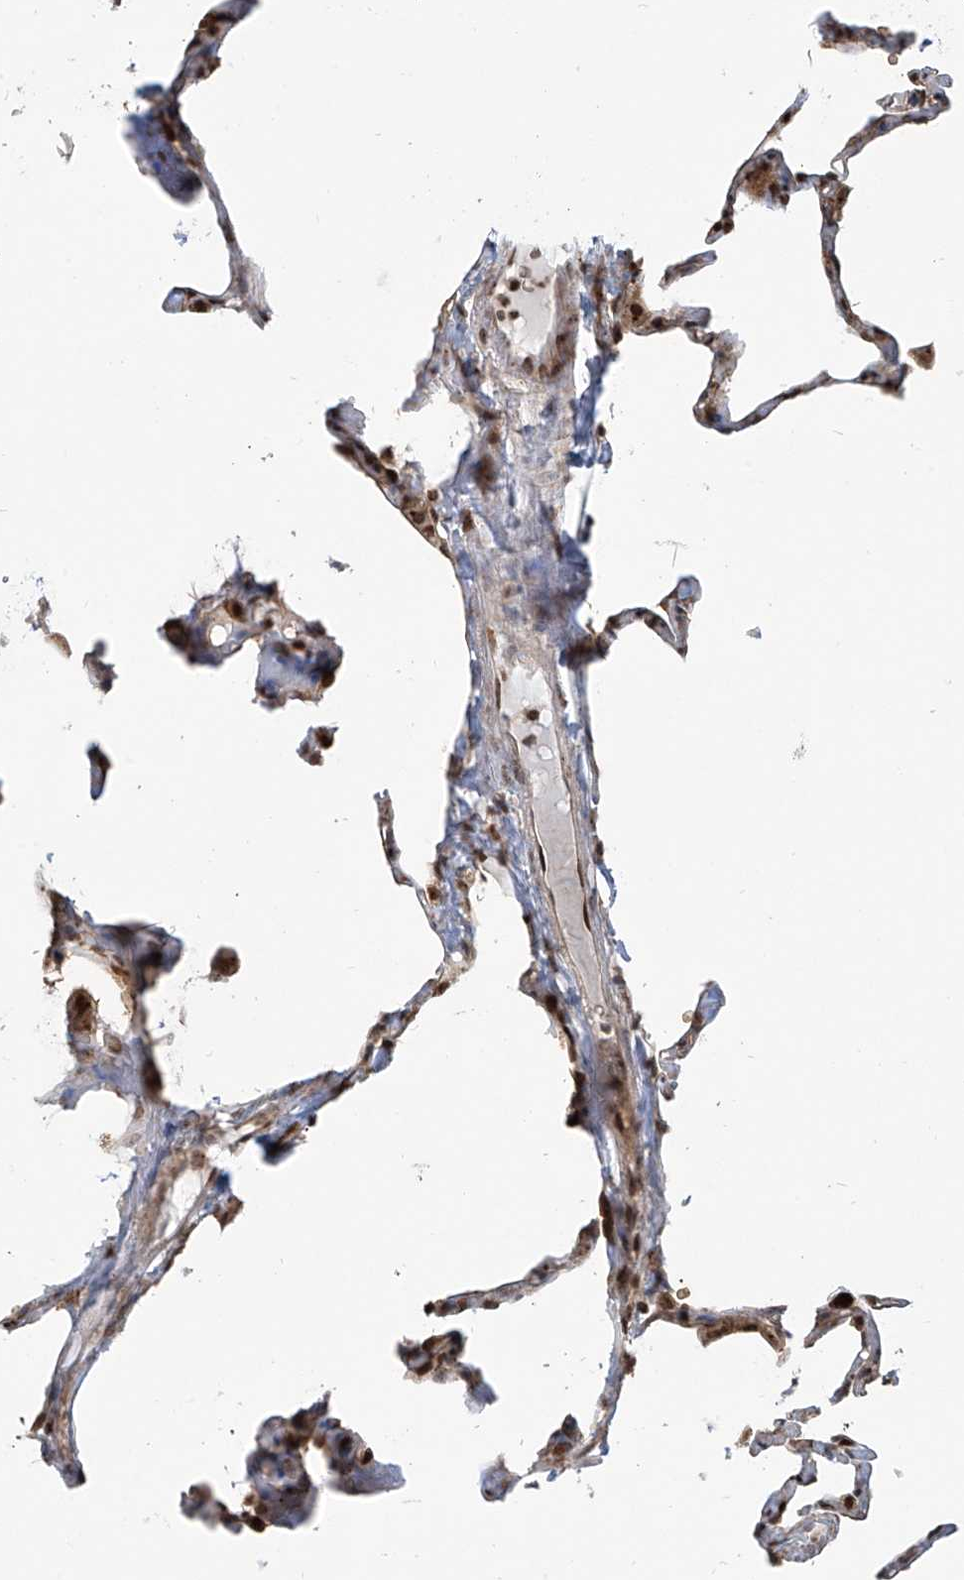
{"staining": {"intensity": "moderate", "quantity": ">75%", "location": "nuclear"}, "tissue": "lung", "cell_type": "Alveolar cells", "image_type": "normal", "snomed": [{"axis": "morphology", "description": "Normal tissue, NOS"}, {"axis": "topography", "description": "Lung"}], "caption": "Protein expression analysis of normal human lung reveals moderate nuclear staining in approximately >75% of alveolar cells. (IHC, brightfield microscopy, high magnification).", "gene": "VMP1", "patient": {"sex": "male", "age": 65}}